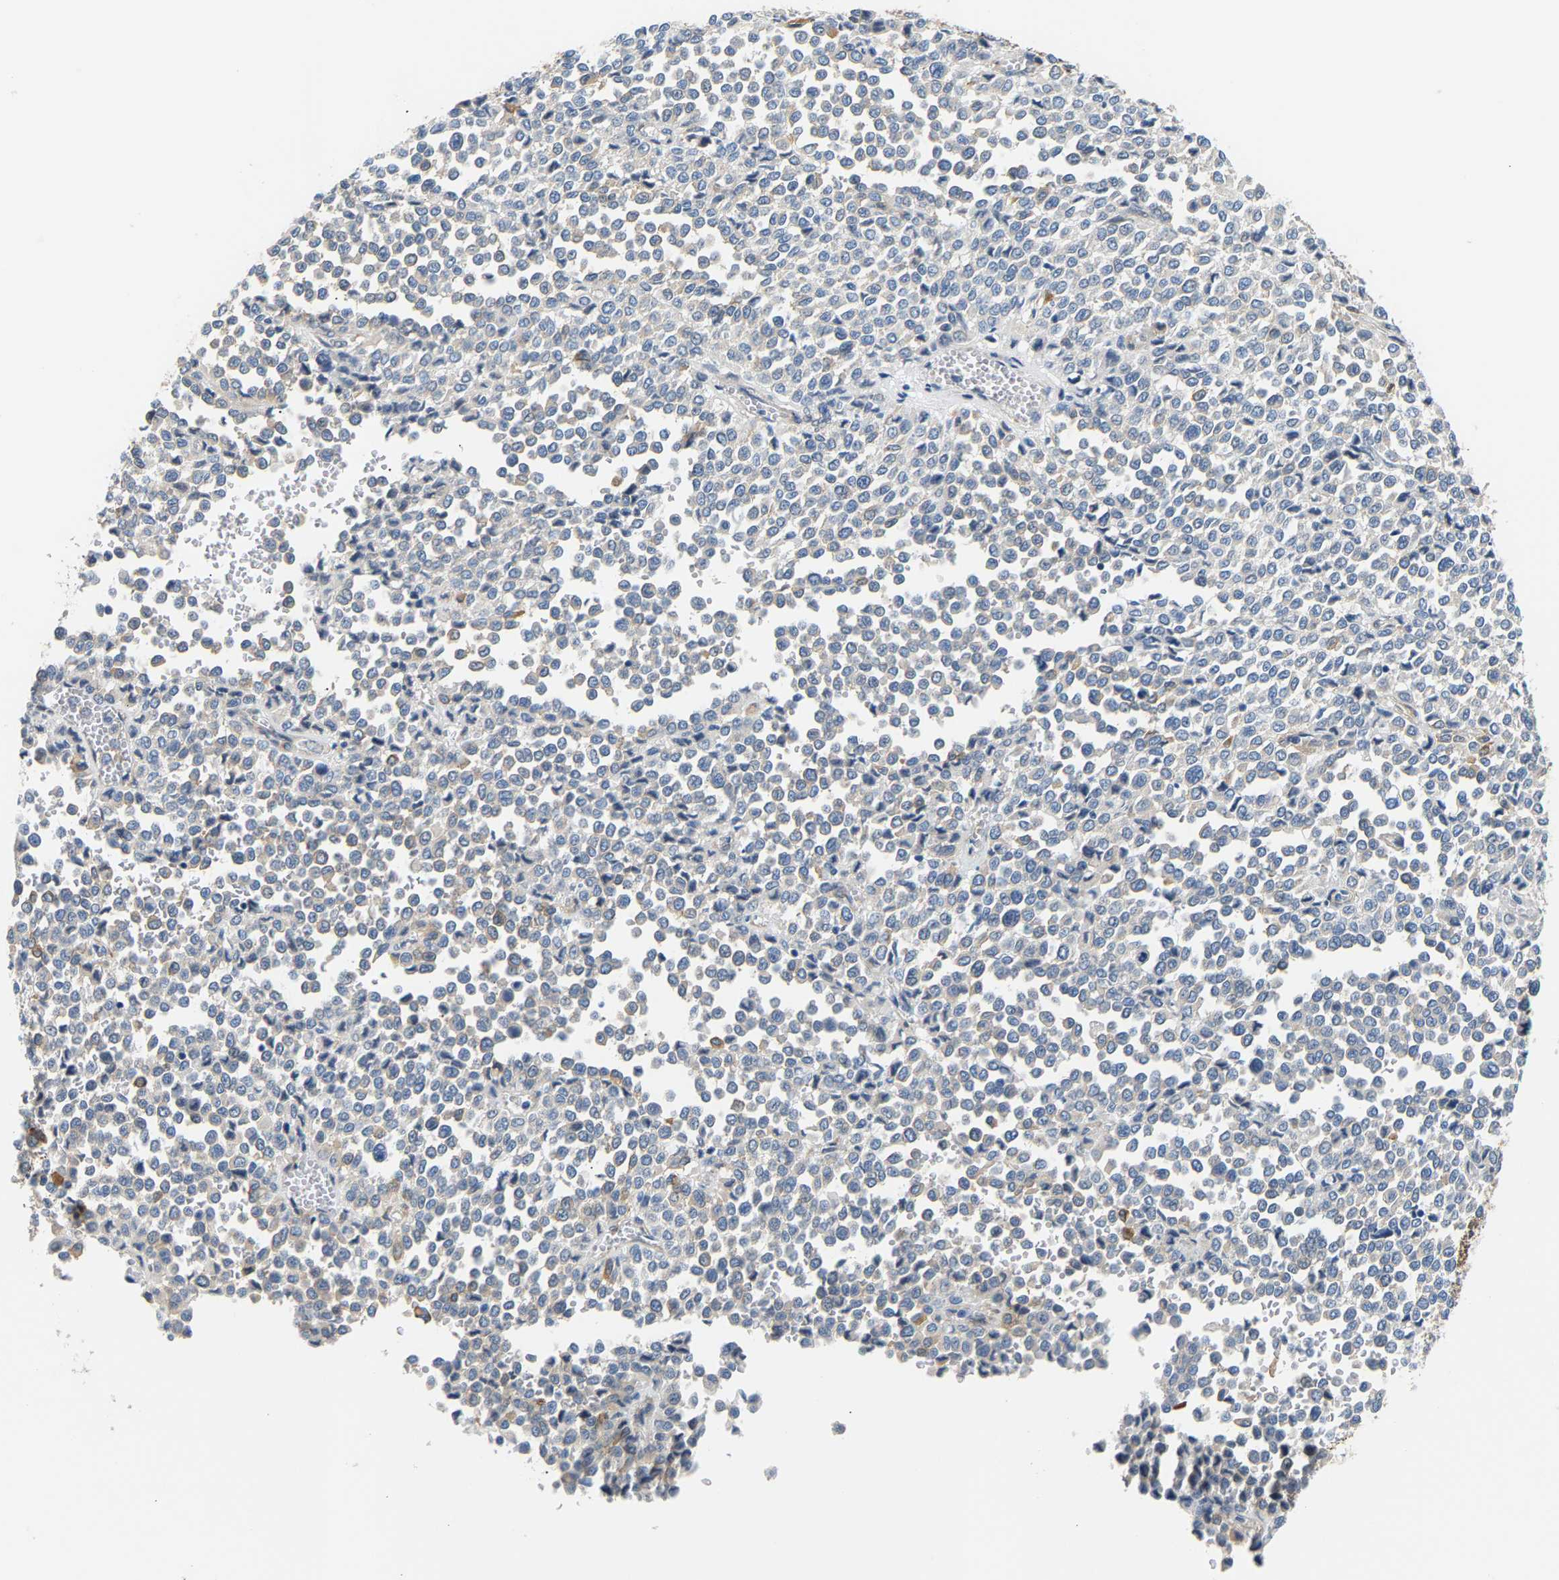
{"staining": {"intensity": "negative", "quantity": "none", "location": "none"}, "tissue": "melanoma", "cell_type": "Tumor cells", "image_type": "cancer", "snomed": [{"axis": "morphology", "description": "Malignant melanoma, Metastatic site"}, {"axis": "topography", "description": "Pancreas"}], "caption": "The image demonstrates no significant staining in tumor cells of malignant melanoma (metastatic site).", "gene": "PAWR", "patient": {"sex": "female", "age": 30}}